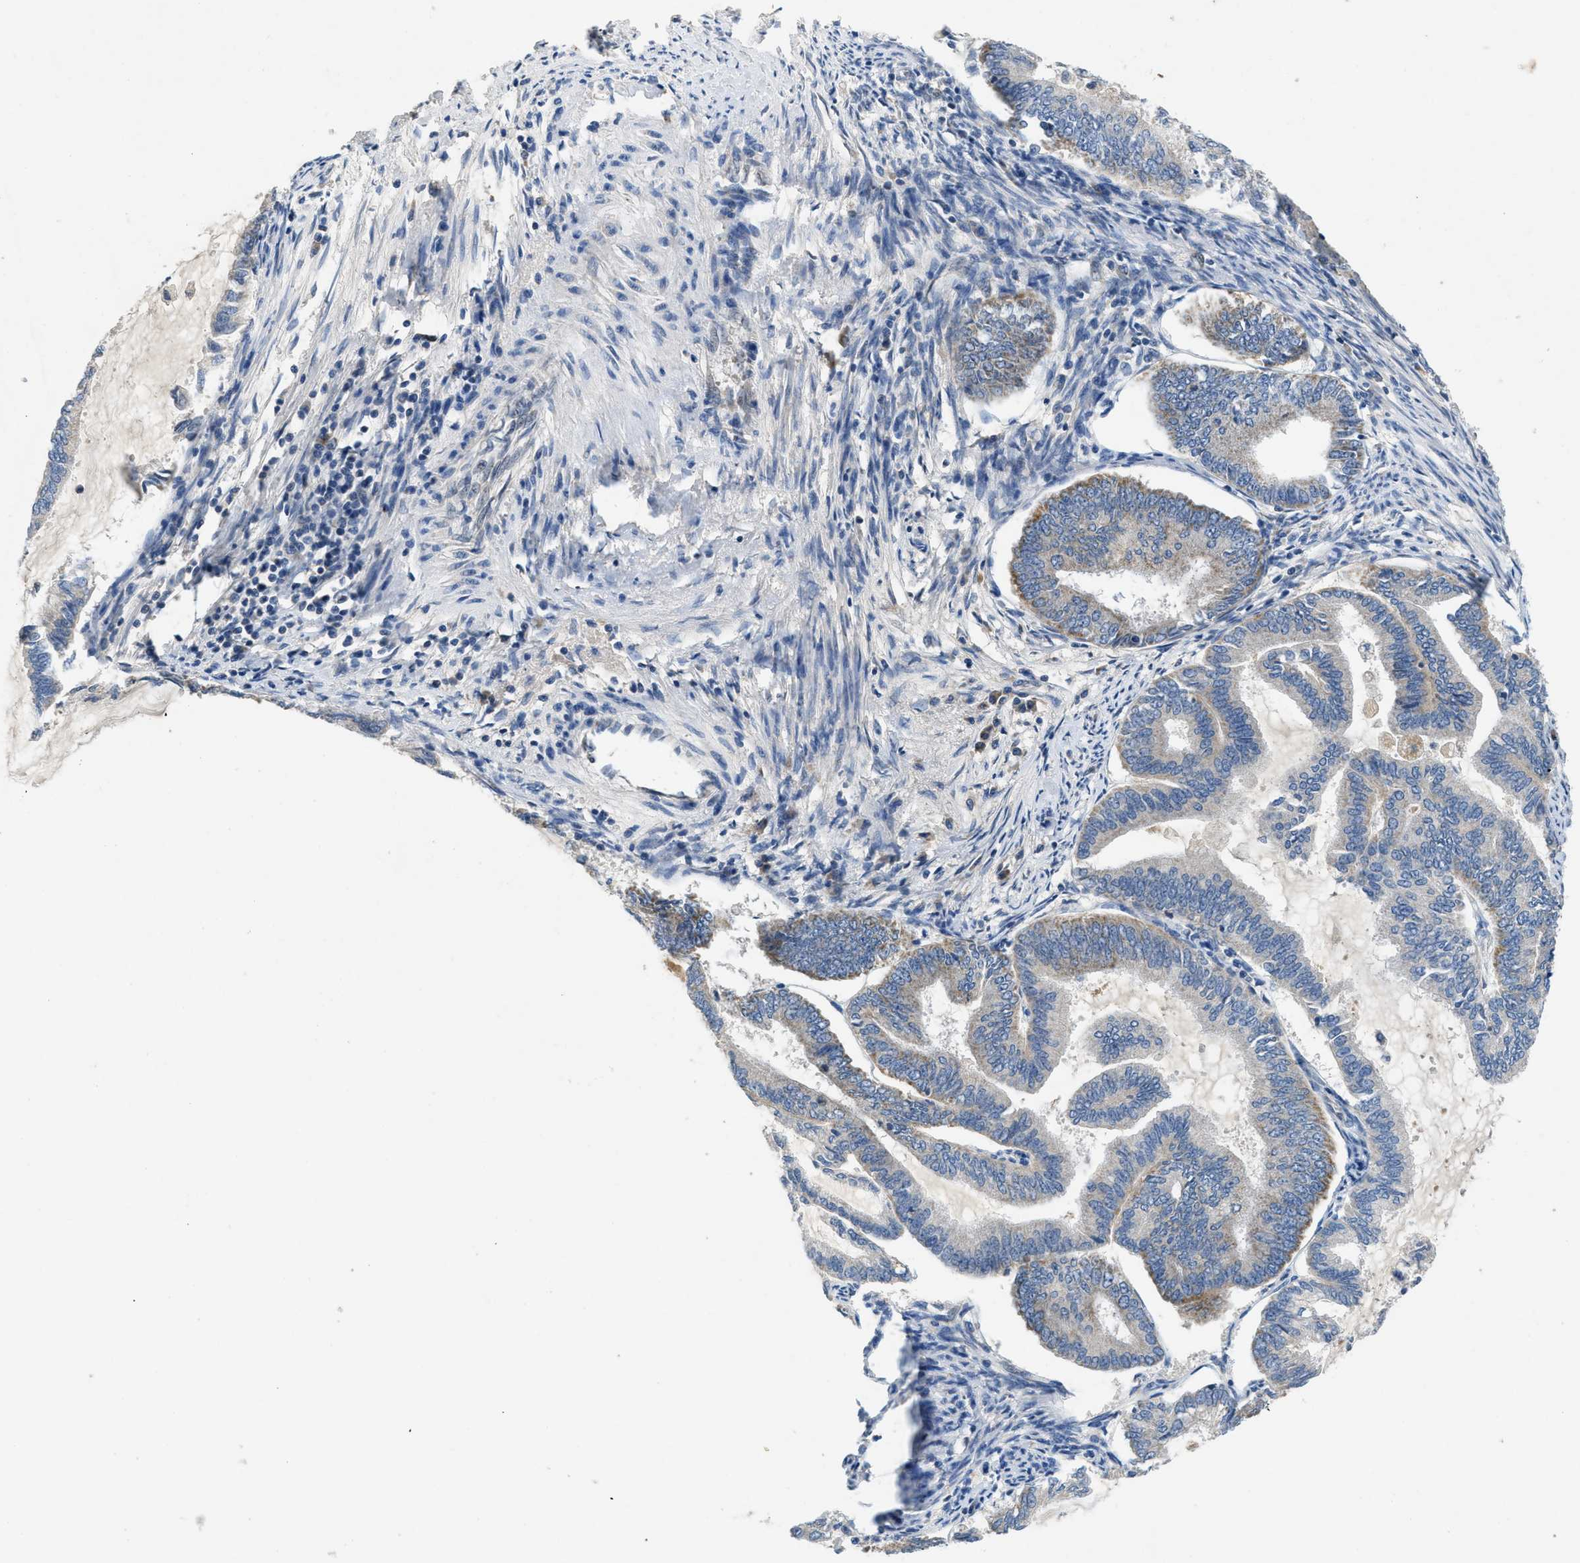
{"staining": {"intensity": "moderate", "quantity": "<25%", "location": "cytoplasmic/membranous"}, "tissue": "endometrial cancer", "cell_type": "Tumor cells", "image_type": "cancer", "snomed": [{"axis": "morphology", "description": "Adenocarcinoma, NOS"}, {"axis": "topography", "description": "Endometrium"}], "caption": "This is an image of immunohistochemistry (IHC) staining of endometrial adenocarcinoma, which shows moderate positivity in the cytoplasmic/membranous of tumor cells.", "gene": "PNKD", "patient": {"sex": "female", "age": 86}}